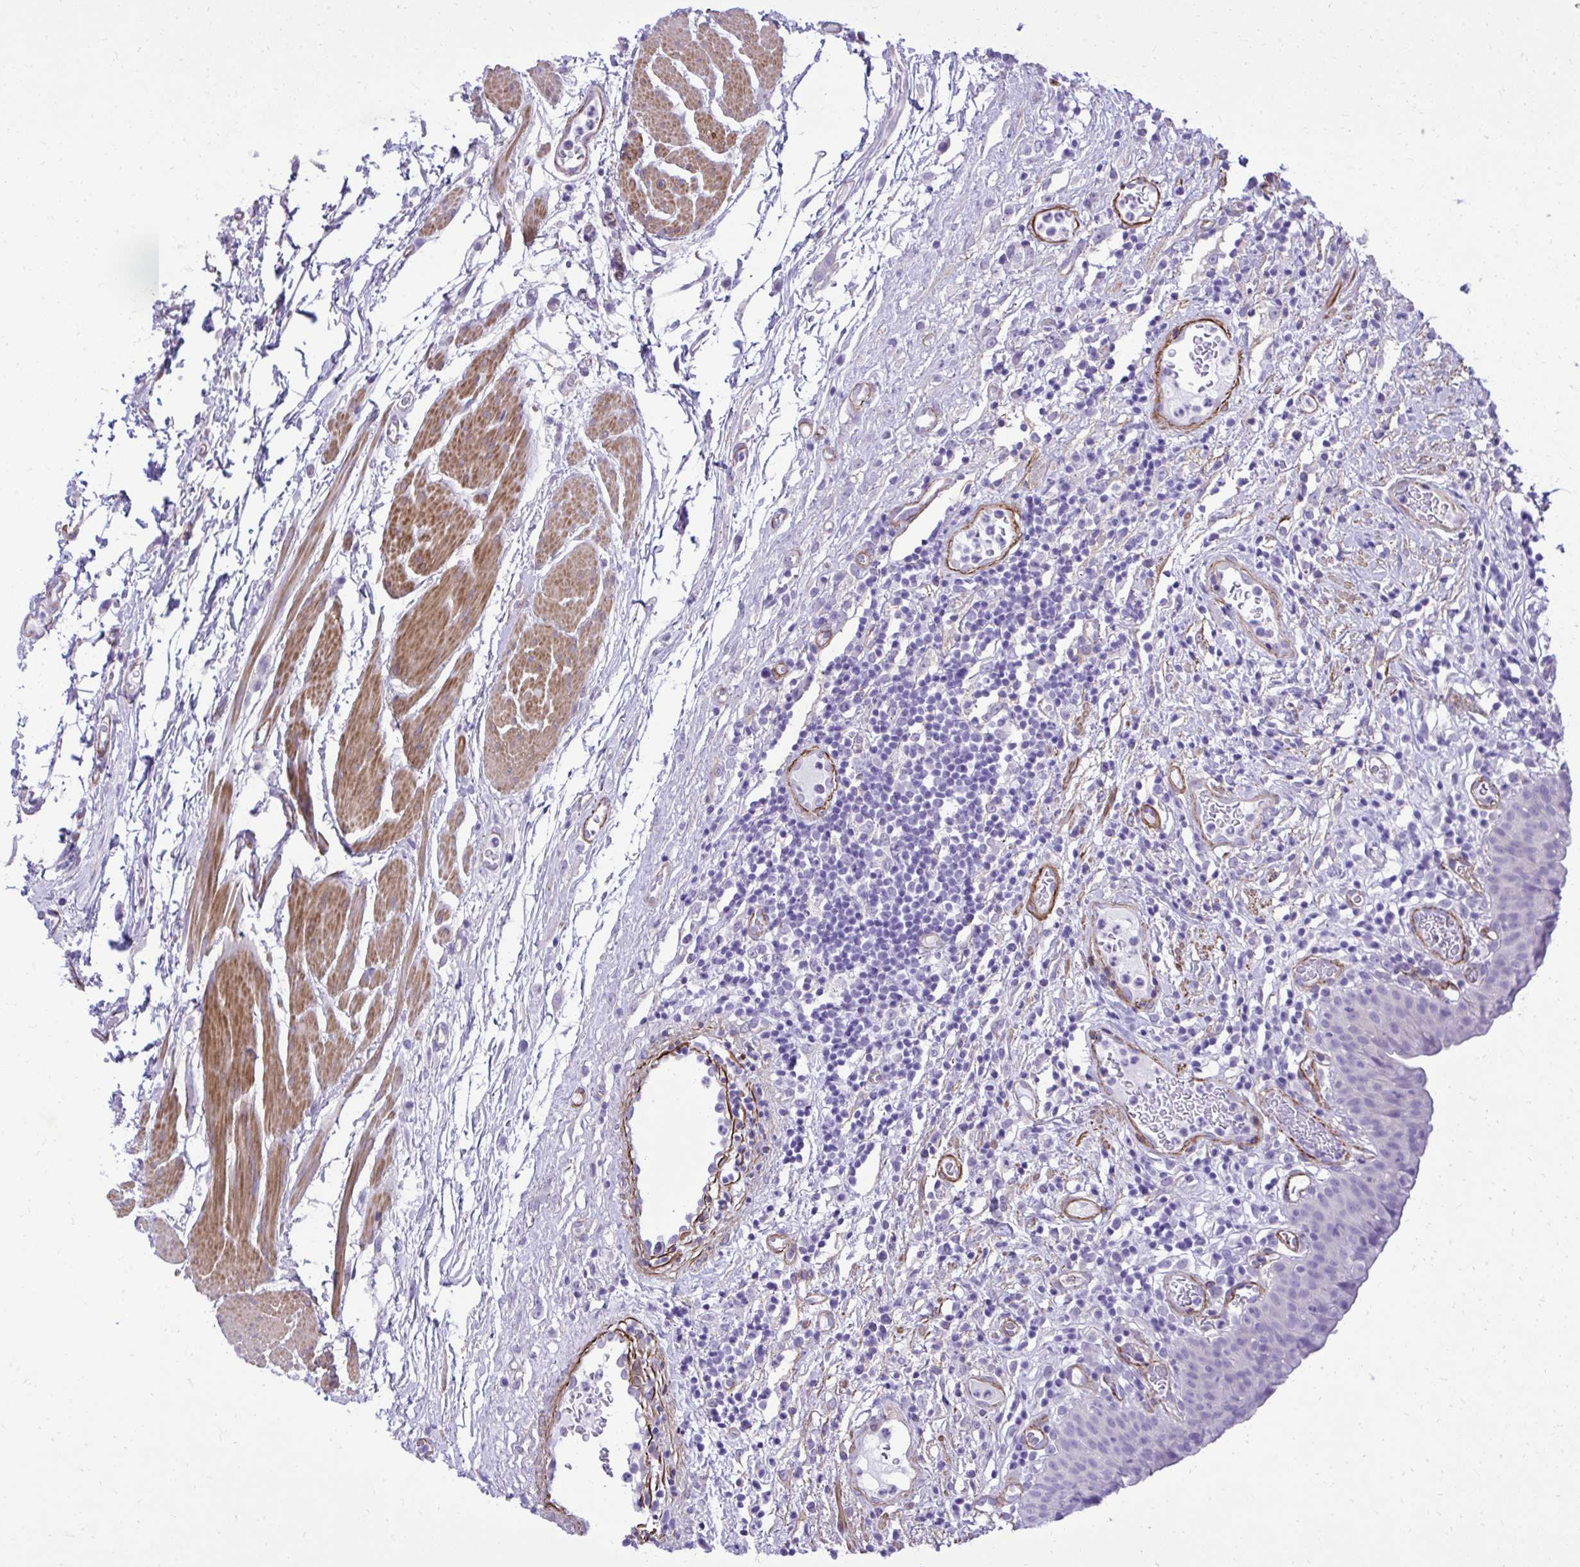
{"staining": {"intensity": "negative", "quantity": "none", "location": "none"}, "tissue": "urinary bladder", "cell_type": "Urothelial cells", "image_type": "normal", "snomed": [{"axis": "morphology", "description": "Normal tissue, NOS"}, {"axis": "morphology", "description": "Inflammation, NOS"}, {"axis": "topography", "description": "Urinary bladder"}], "caption": "An IHC histopathology image of normal urinary bladder is shown. There is no staining in urothelial cells of urinary bladder.", "gene": "PITPNM3", "patient": {"sex": "male", "age": 57}}